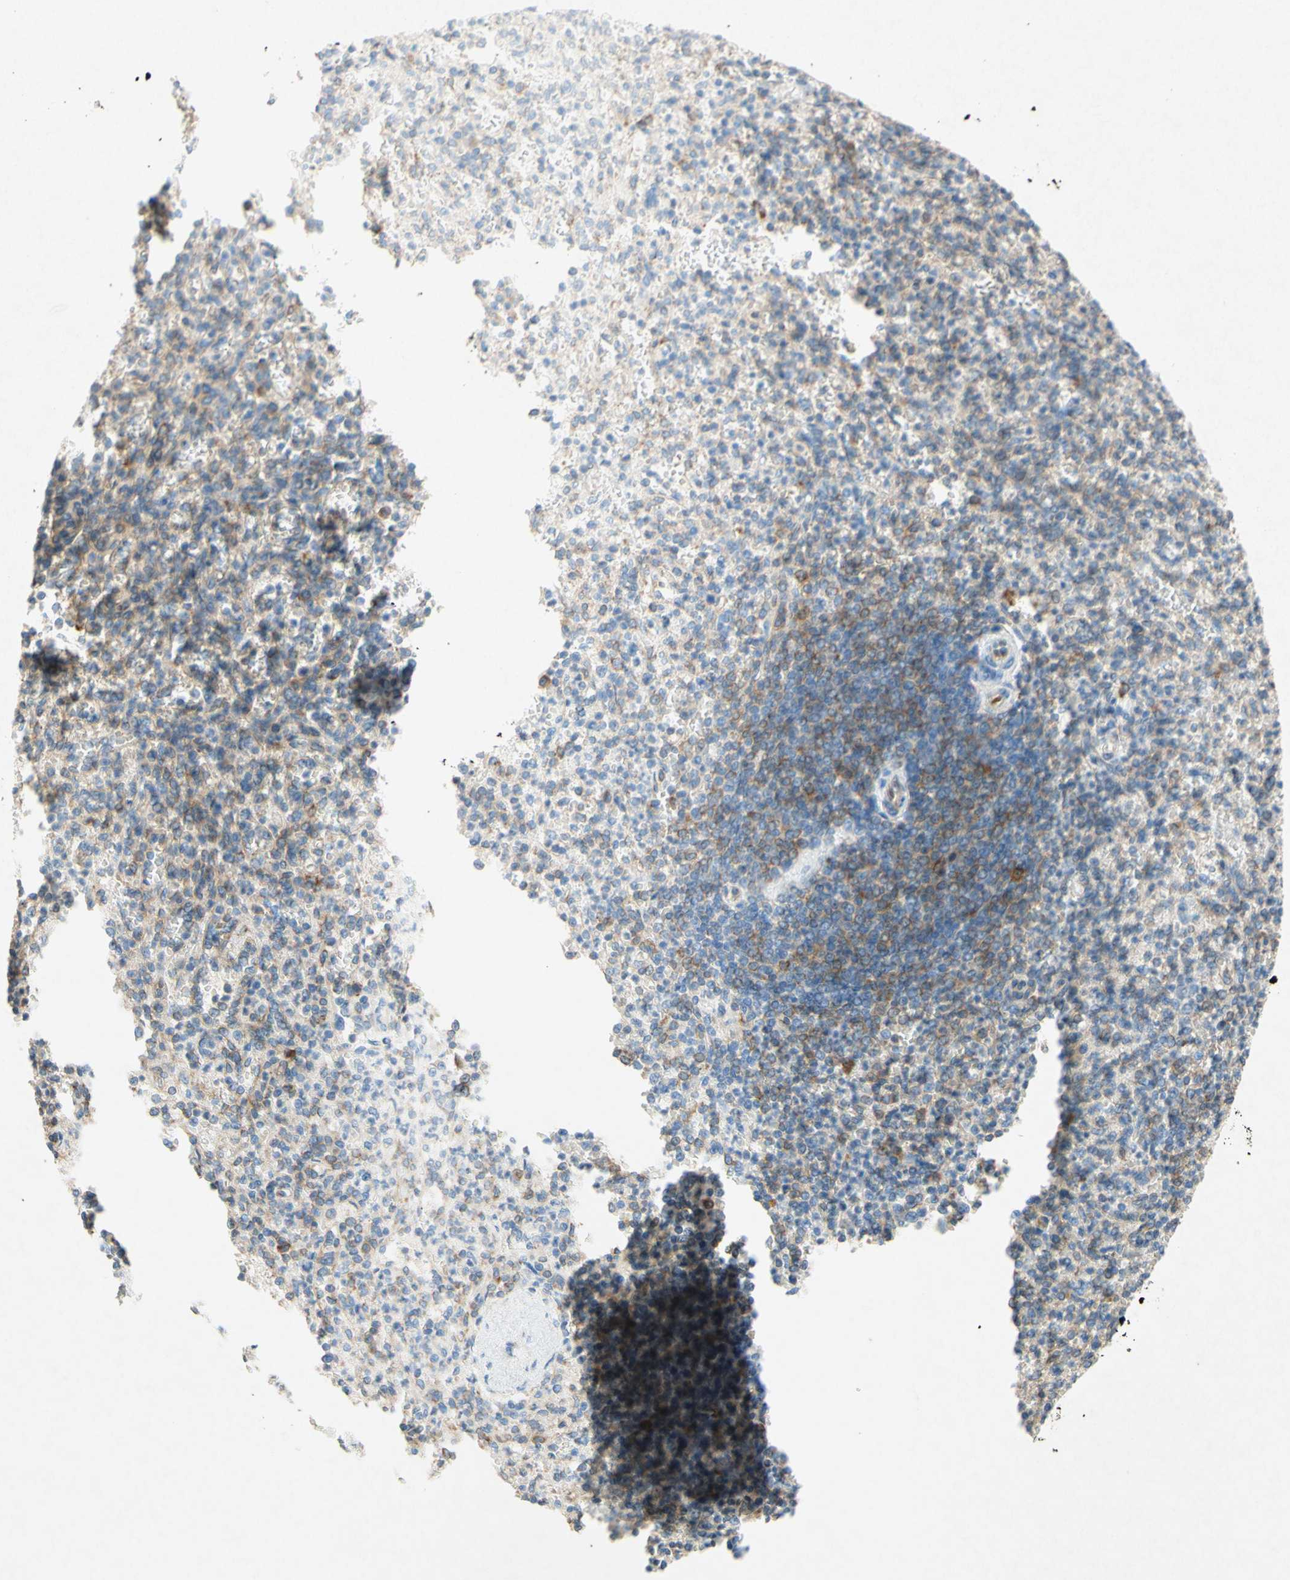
{"staining": {"intensity": "weak", "quantity": "25%-75%", "location": "cytoplasmic/membranous"}, "tissue": "spleen", "cell_type": "Cells in red pulp", "image_type": "normal", "snomed": [{"axis": "morphology", "description": "Normal tissue, NOS"}, {"axis": "topography", "description": "Spleen"}], "caption": "The micrograph shows staining of normal spleen, revealing weak cytoplasmic/membranous protein staining (brown color) within cells in red pulp.", "gene": "PABPC1", "patient": {"sex": "female", "age": 74}}